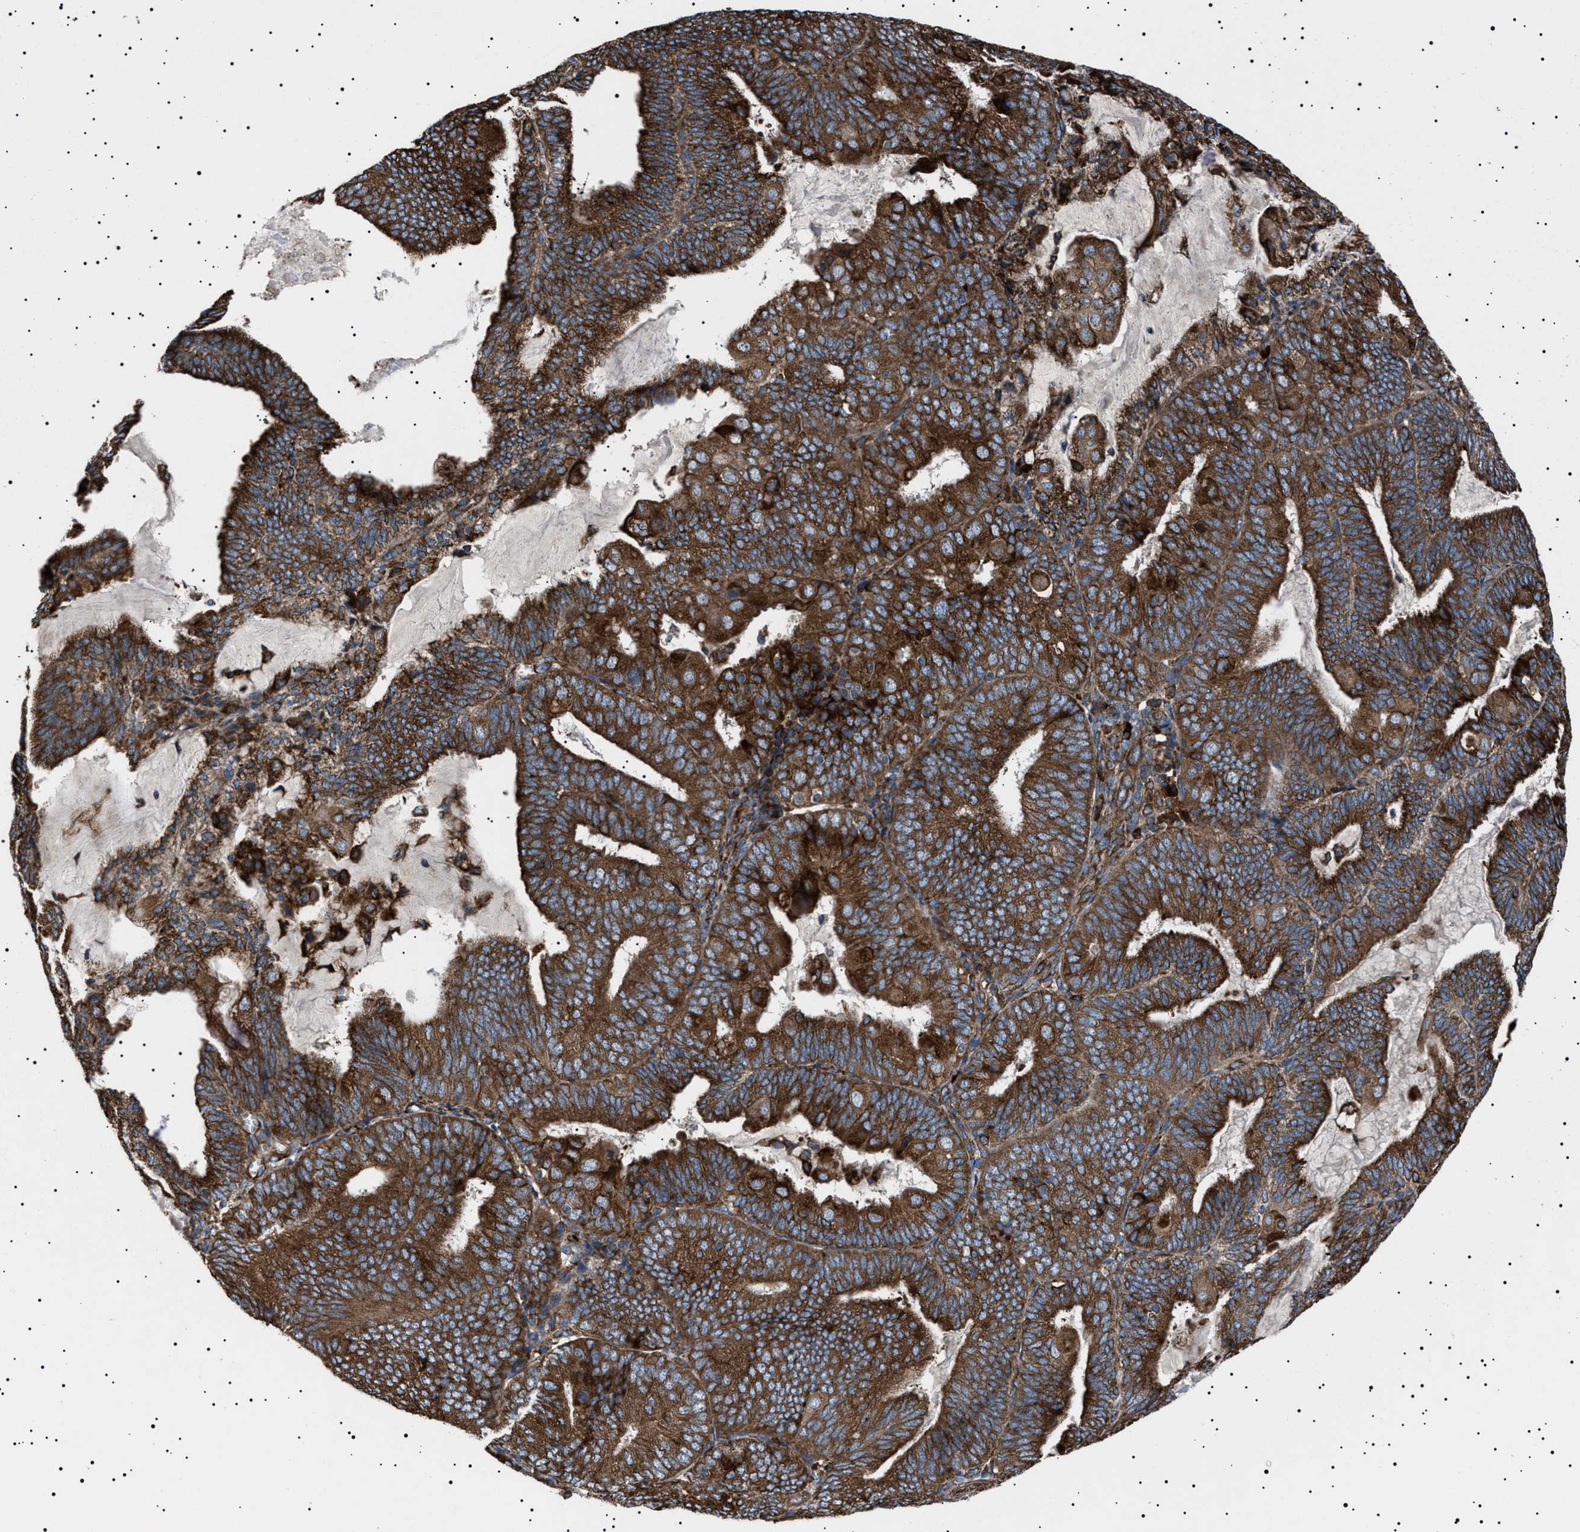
{"staining": {"intensity": "strong", "quantity": ">75%", "location": "cytoplasmic/membranous"}, "tissue": "endometrial cancer", "cell_type": "Tumor cells", "image_type": "cancer", "snomed": [{"axis": "morphology", "description": "Adenocarcinoma, NOS"}, {"axis": "topography", "description": "Endometrium"}], "caption": "Endometrial cancer (adenocarcinoma) stained for a protein displays strong cytoplasmic/membranous positivity in tumor cells.", "gene": "TOP1MT", "patient": {"sex": "female", "age": 81}}